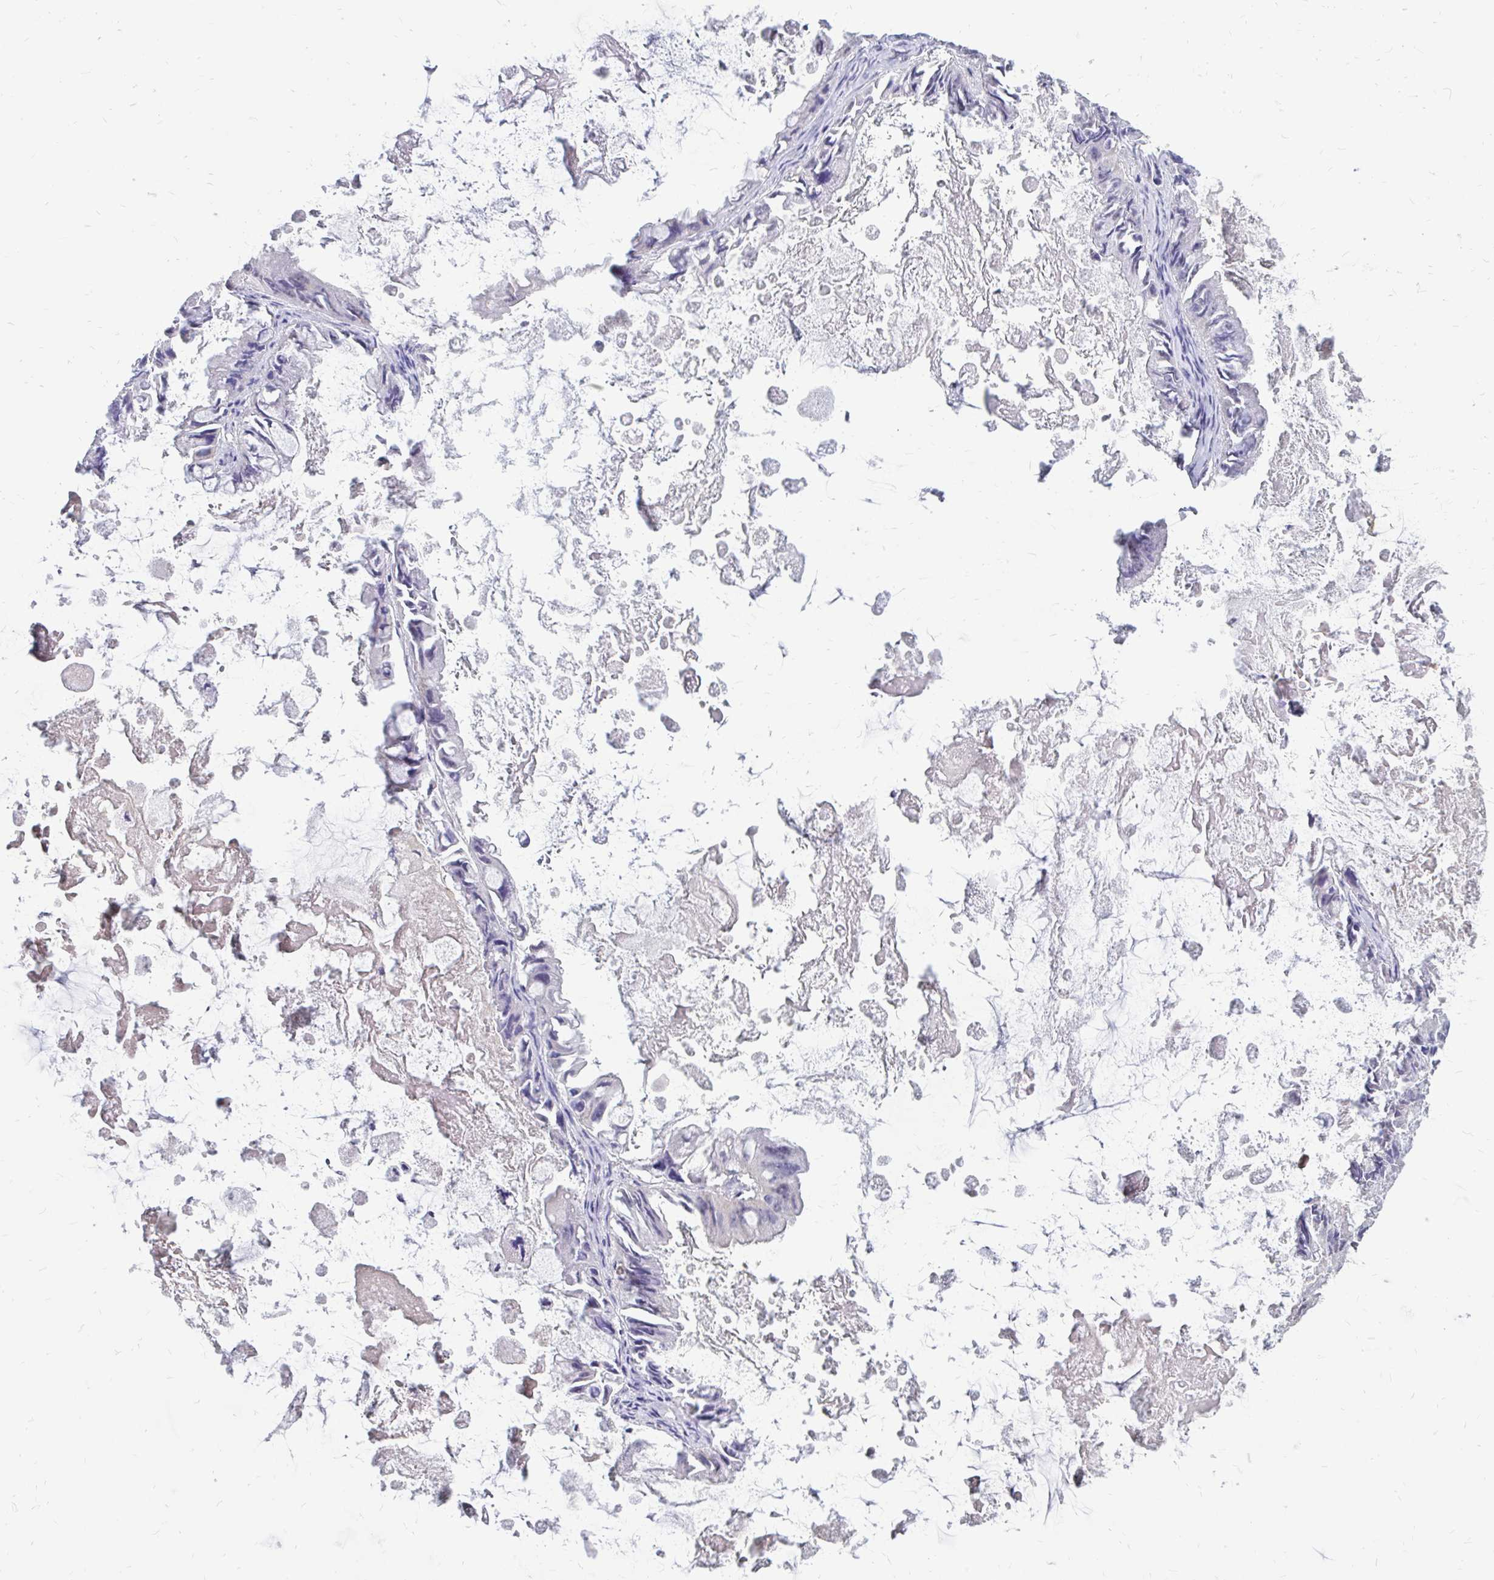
{"staining": {"intensity": "negative", "quantity": "none", "location": "none"}, "tissue": "ovarian cancer", "cell_type": "Tumor cells", "image_type": "cancer", "snomed": [{"axis": "morphology", "description": "Cystadenocarcinoma, mucinous, NOS"}, {"axis": "topography", "description": "Ovary"}], "caption": "This image is of mucinous cystadenocarcinoma (ovarian) stained with IHC to label a protein in brown with the nuclei are counter-stained blue. There is no staining in tumor cells.", "gene": "IGSF5", "patient": {"sex": "female", "age": 61}}